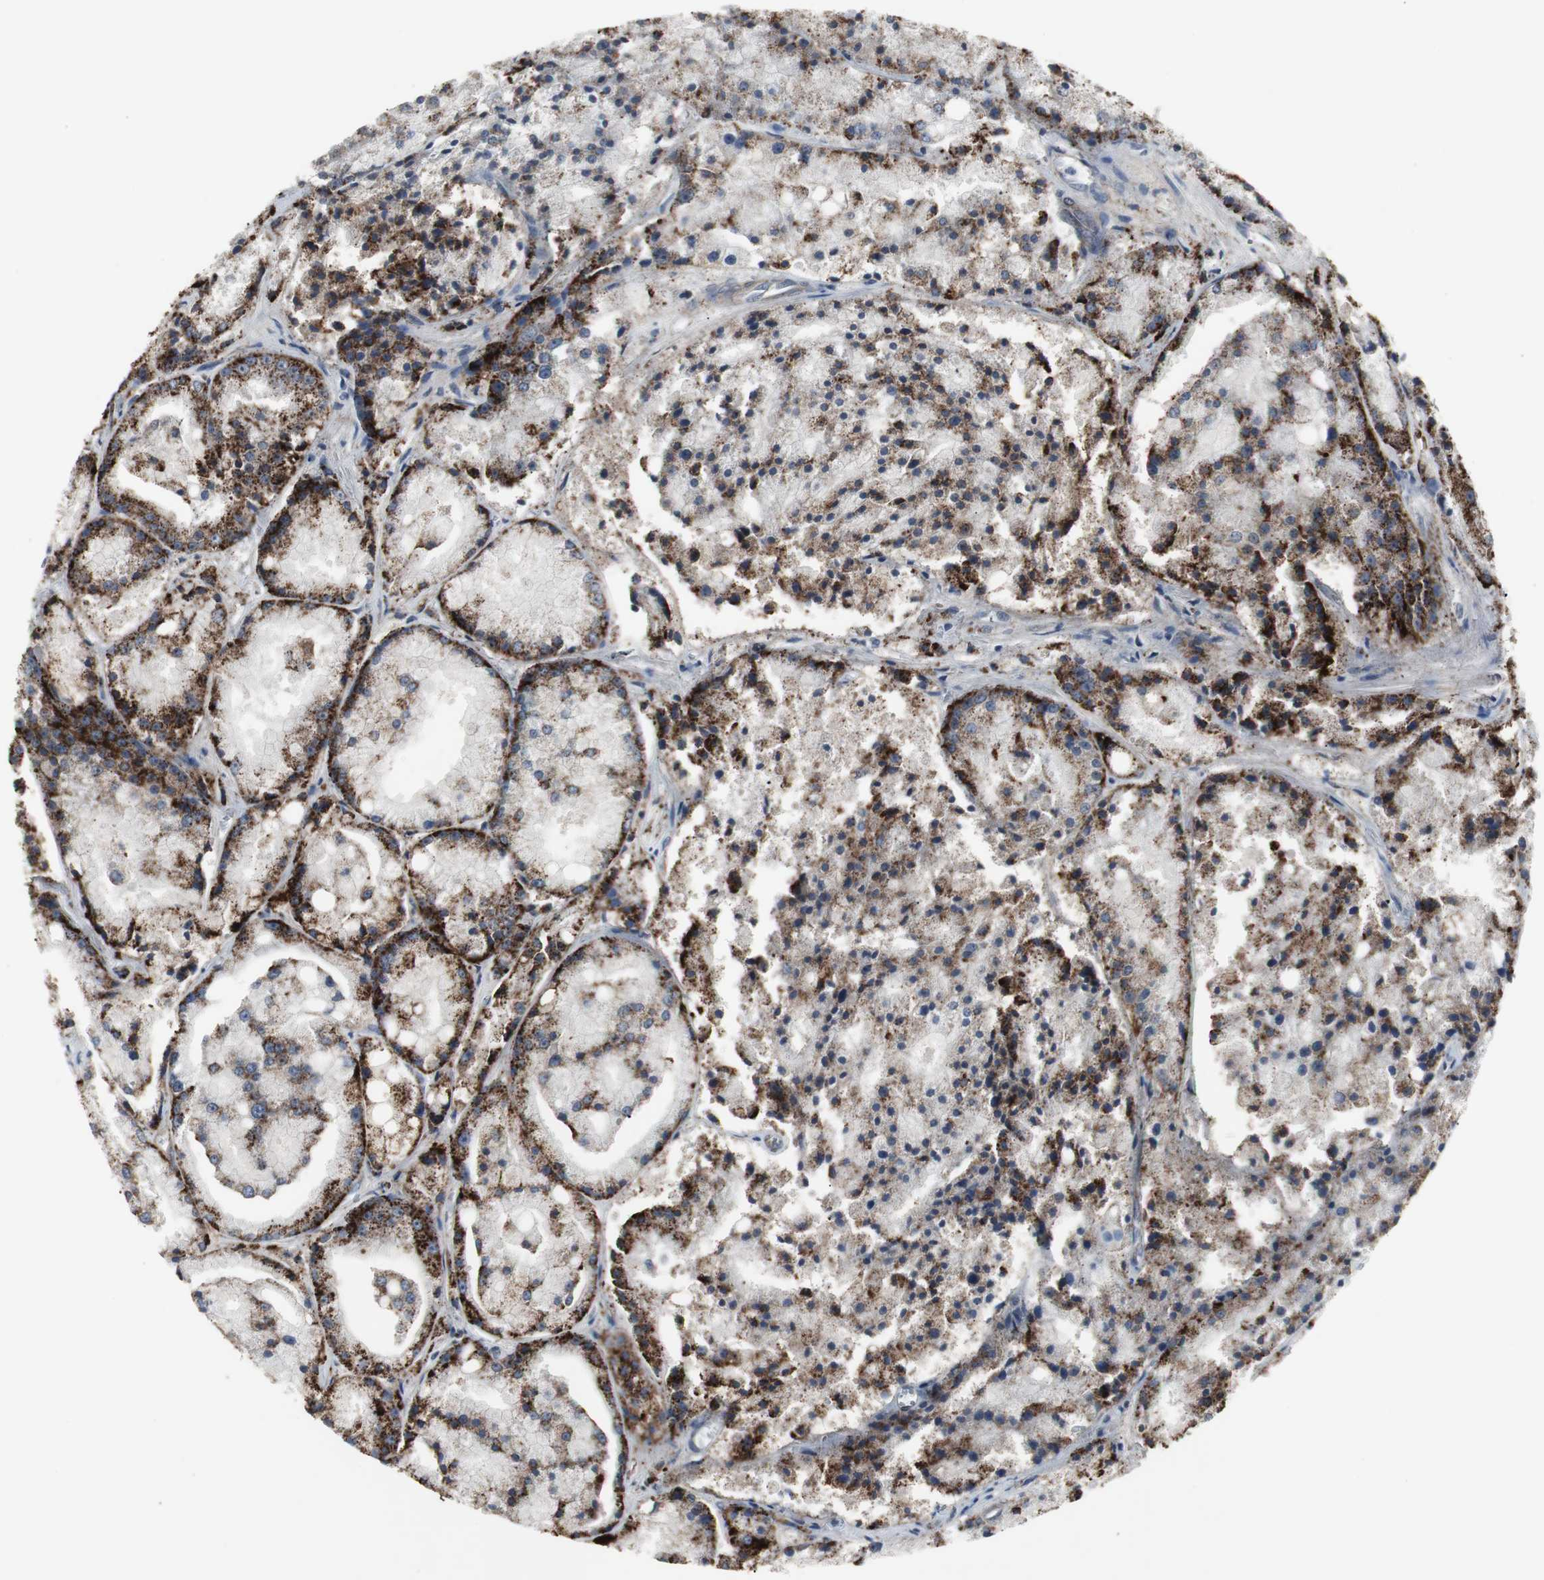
{"staining": {"intensity": "strong", "quantity": ">75%", "location": "cytoplasmic/membranous"}, "tissue": "prostate cancer", "cell_type": "Tumor cells", "image_type": "cancer", "snomed": [{"axis": "morphology", "description": "Adenocarcinoma, Low grade"}, {"axis": "topography", "description": "Prostate"}], "caption": "Immunohistochemistry (DAB (3,3'-diaminobenzidine)) staining of human low-grade adenocarcinoma (prostate) shows strong cytoplasmic/membranous protein staining in about >75% of tumor cells.", "gene": "GBA1", "patient": {"sex": "male", "age": 64}}